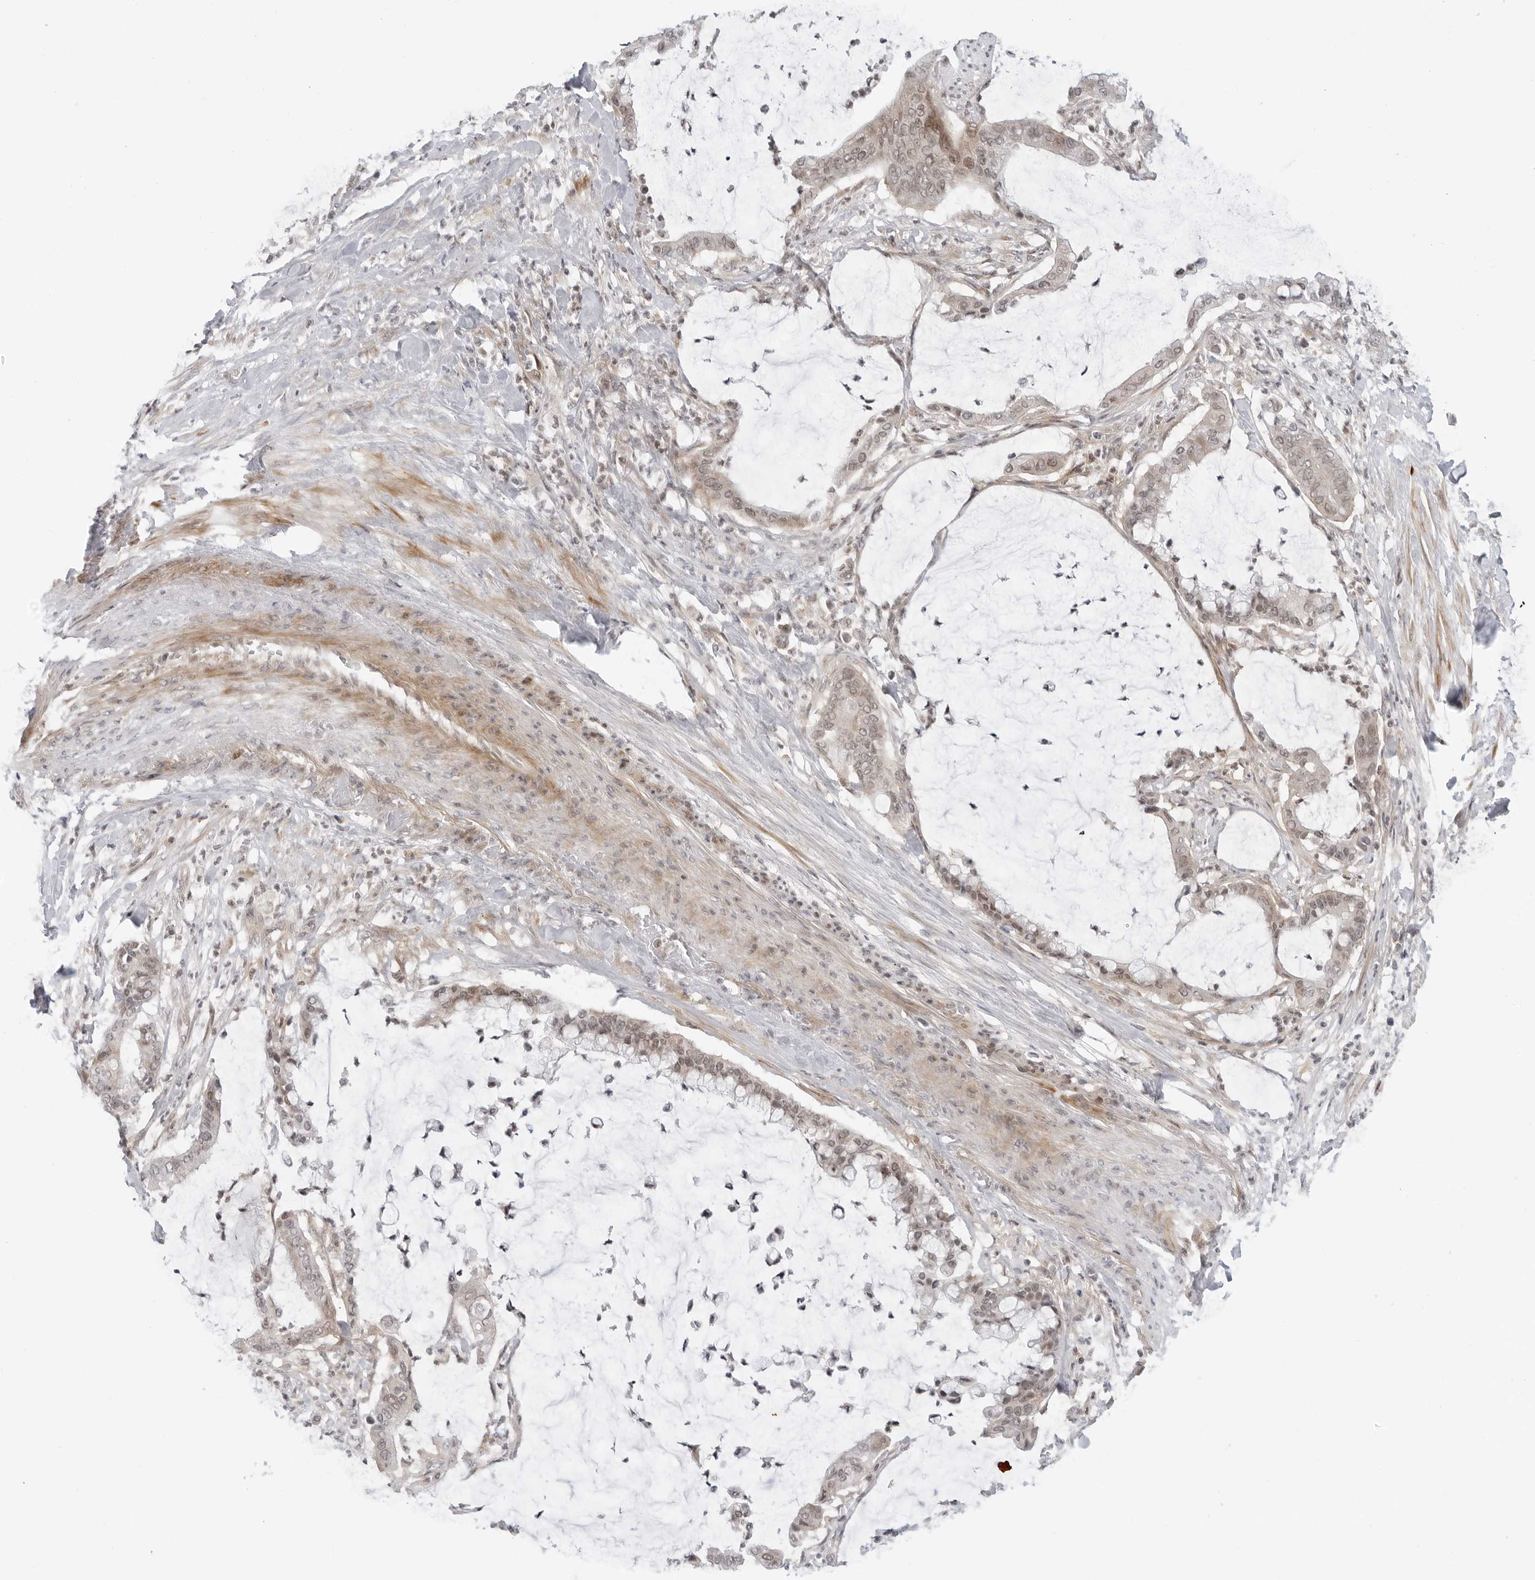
{"staining": {"intensity": "weak", "quantity": "25%-75%", "location": "cytoplasmic/membranous,nuclear"}, "tissue": "pancreatic cancer", "cell_type": "Tumor cells", "image_type": "cancer", "snomed": [{"axis": "morphology", "description": "Adenocarcinoma, NOS"}, {"axis": "topography", "description": "Pancreas"}], "caption": "There is low levels of weak cytoplasmic/membranous and nuclear positivity in tumor cells of pancreatic cancer, as demonstrated by immunohistochemical staining (brown color).", "gene": "SUGCT", "patient": {"sex": "male", "age": 41}}